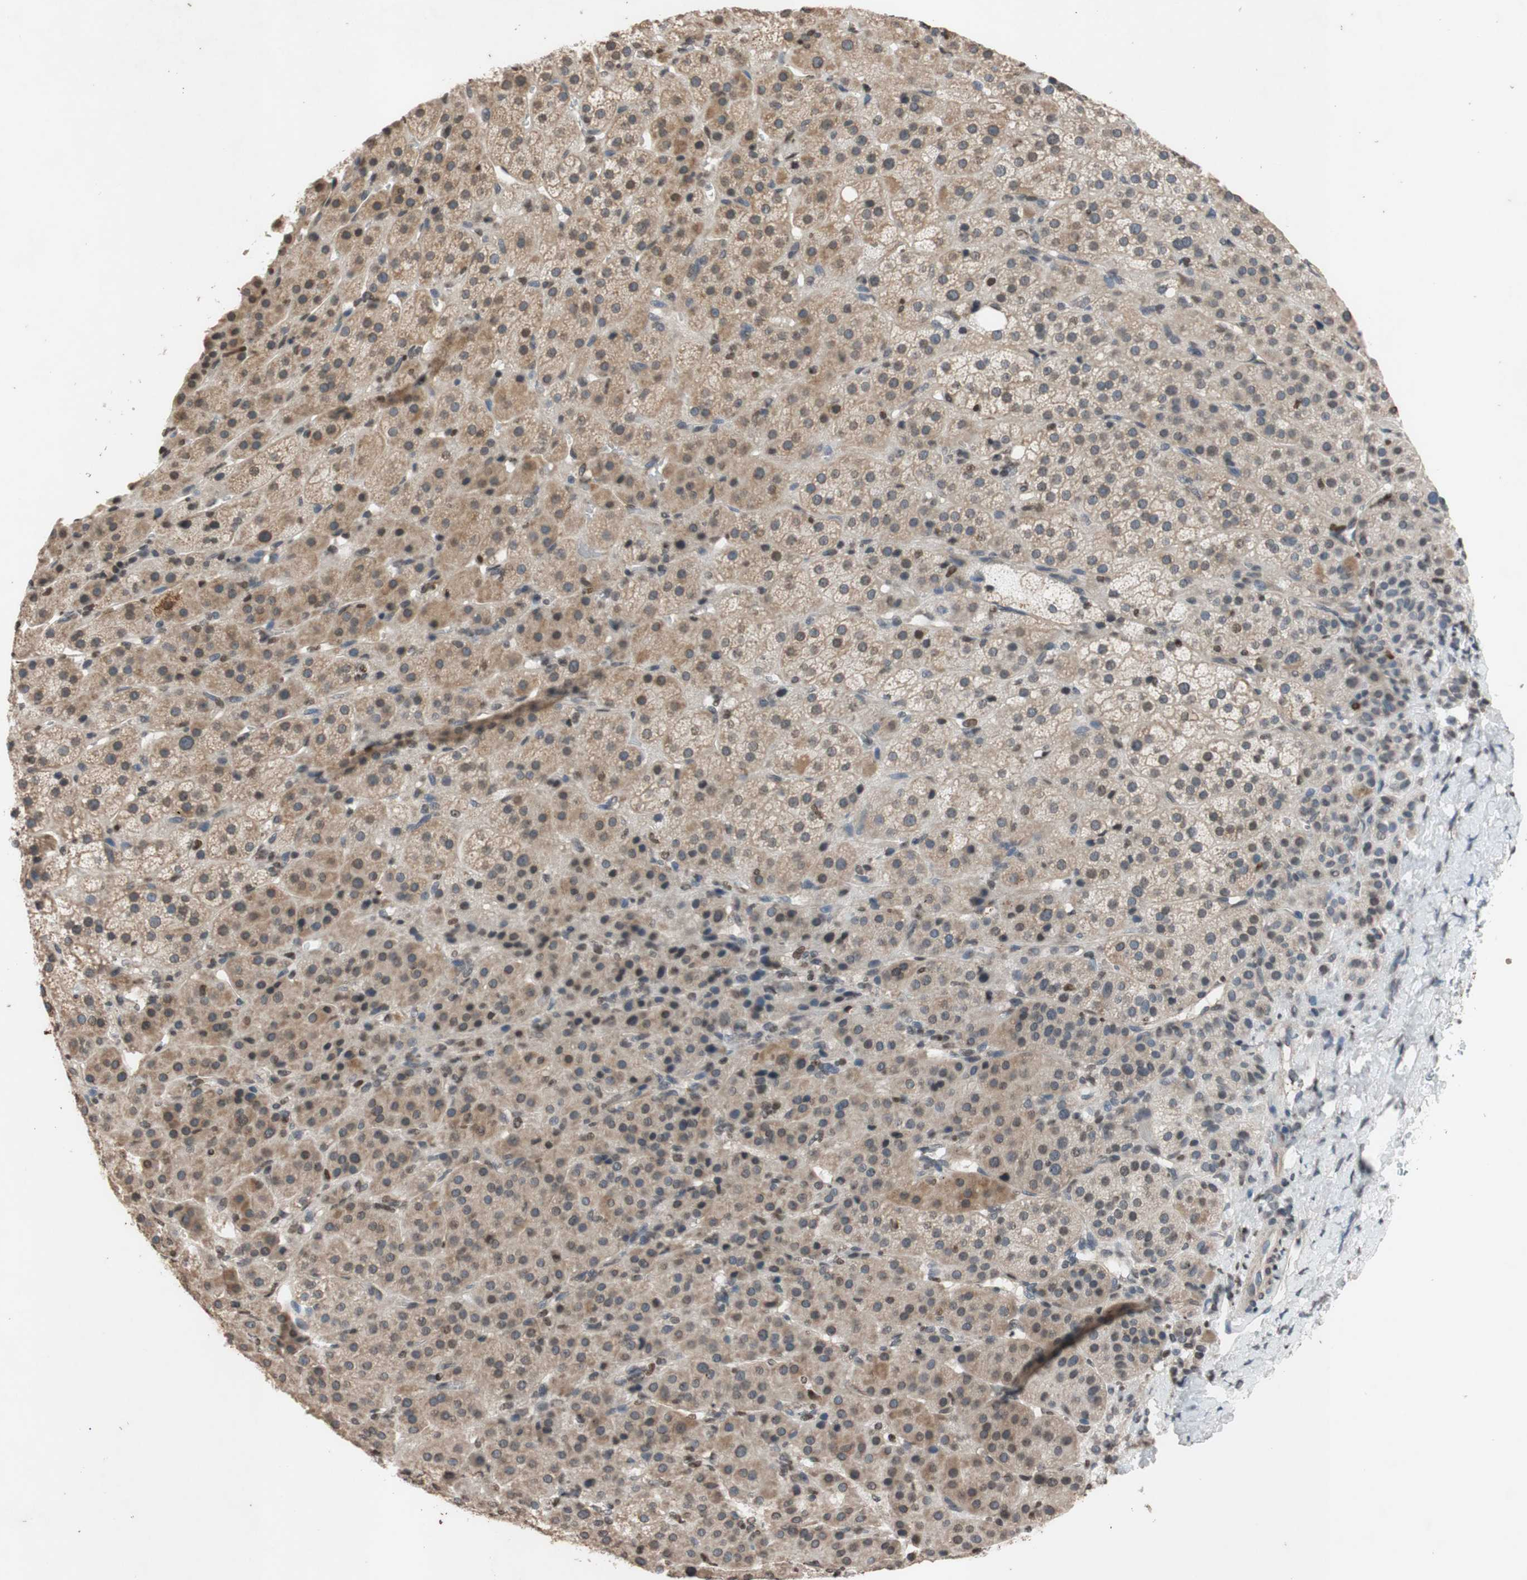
{"staining": {"intensity": "weak", "quantity": ">75%", "location": "cytoplasmic/membranous,nuclear"}, "tissue": "adrenal gland", "cell_type": "Glandular cells", "image_type": "normal", "snomed": [{"axis": "morphology", "description": "Normal tissue, NOS"}, {"axis": "topography", "description": "Adrenal gland"}], "caption": "Approximately >75% of glandular cells in normal human adrenal gland show weak cytoplasmic/membranous,nuclear protein expression as visualized by brown immunohistochemical staining.", "gene": "MCM6", "patient": {"sex": "female", "age": 57}}